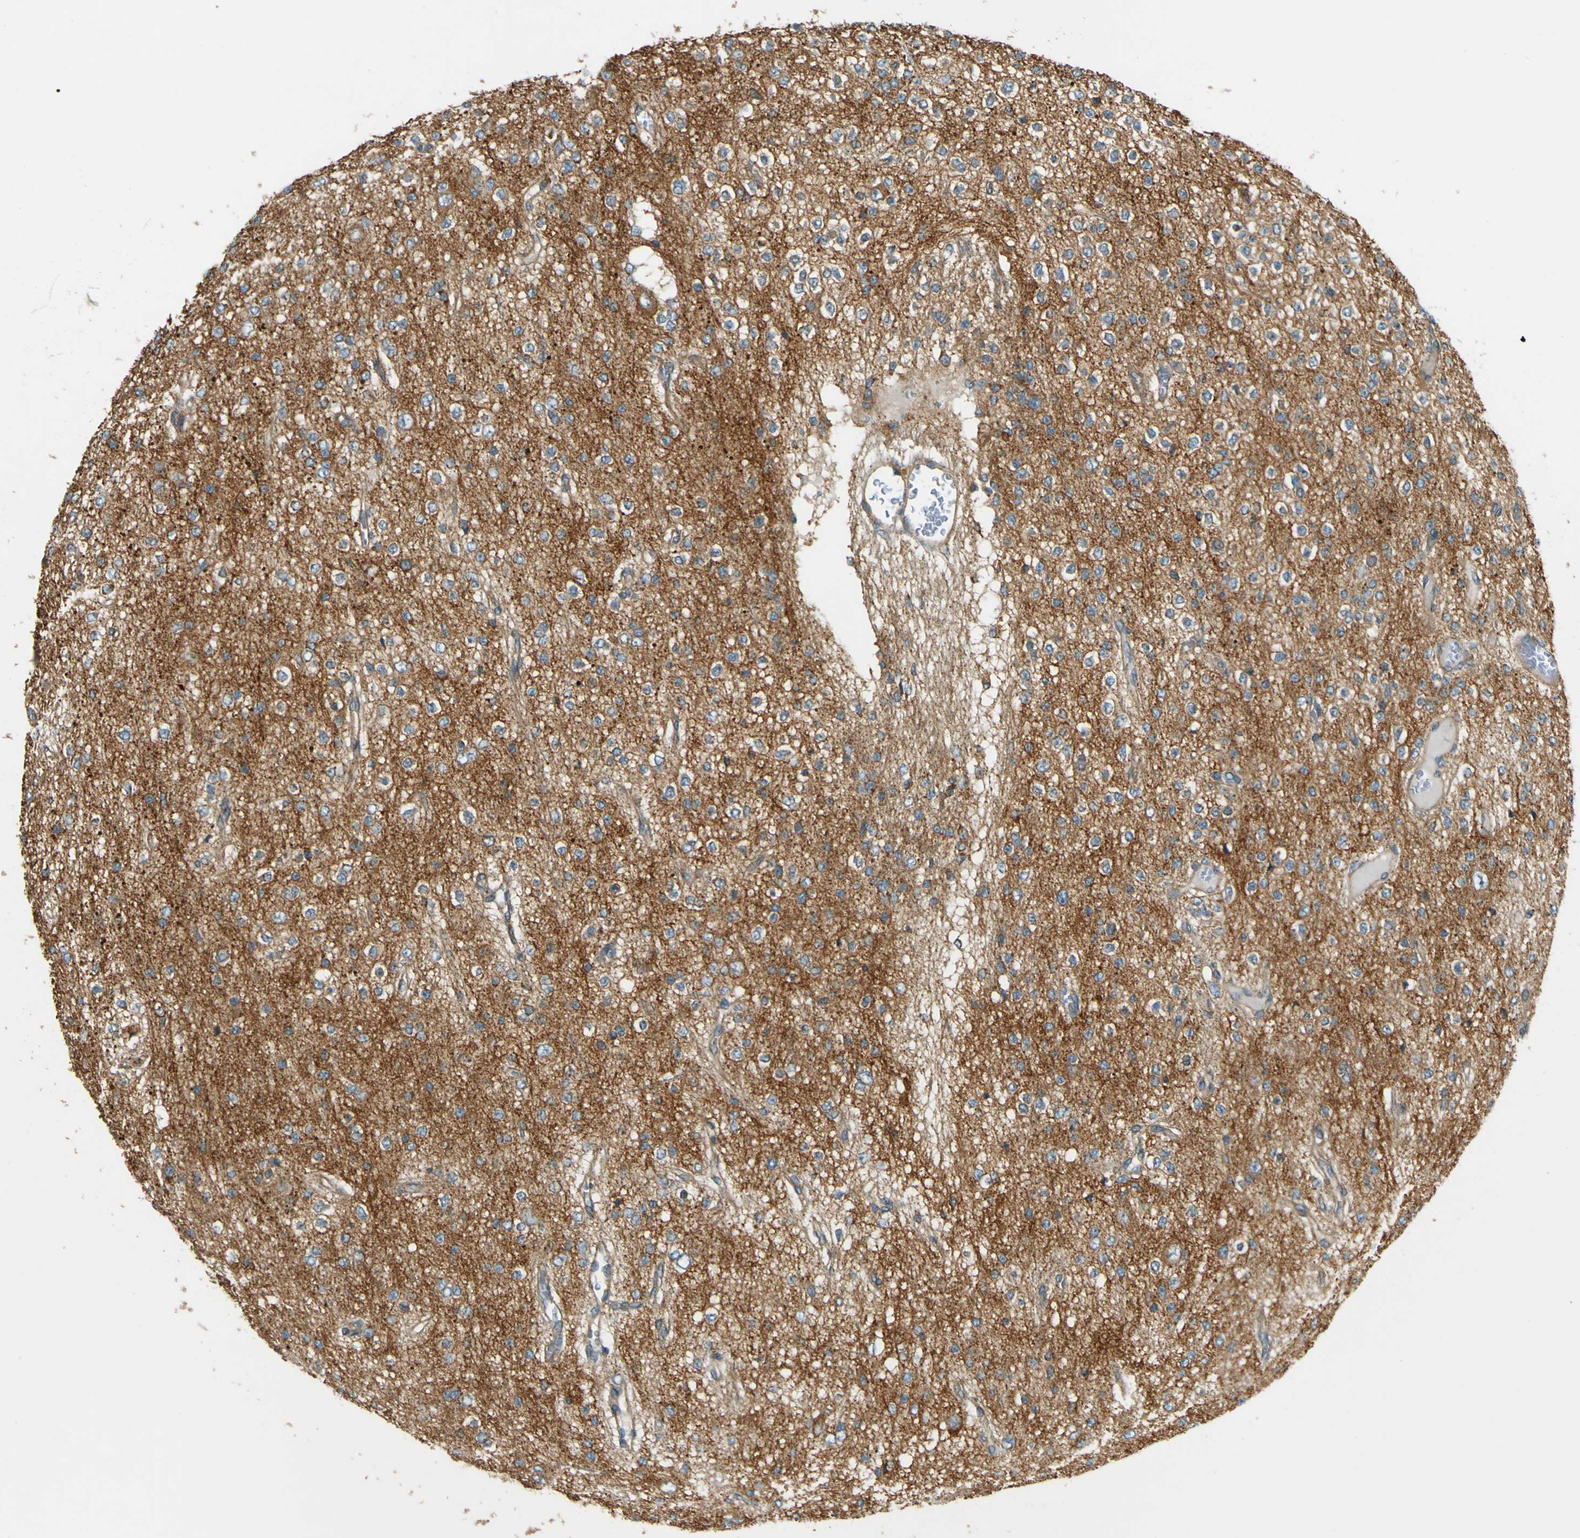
{"staining": {"intensity": "negative", "quantity": "none", "location": "none"}, "tissue": "glioma", "cell_type": "Tumor cells", "image_type": "cancer", "snomed": [{"axis": "morphology", "description": "Glioma, malignant, Low grade"}, {"axis": "topography", "description": "Brain"}], "caption": "Immunohistochemical staining of malignant low-grade glioma exhibits no significant positivity in tumor cells.", "gene": "DNAJC5", "patient": {"sex": "male", "age": 38}}